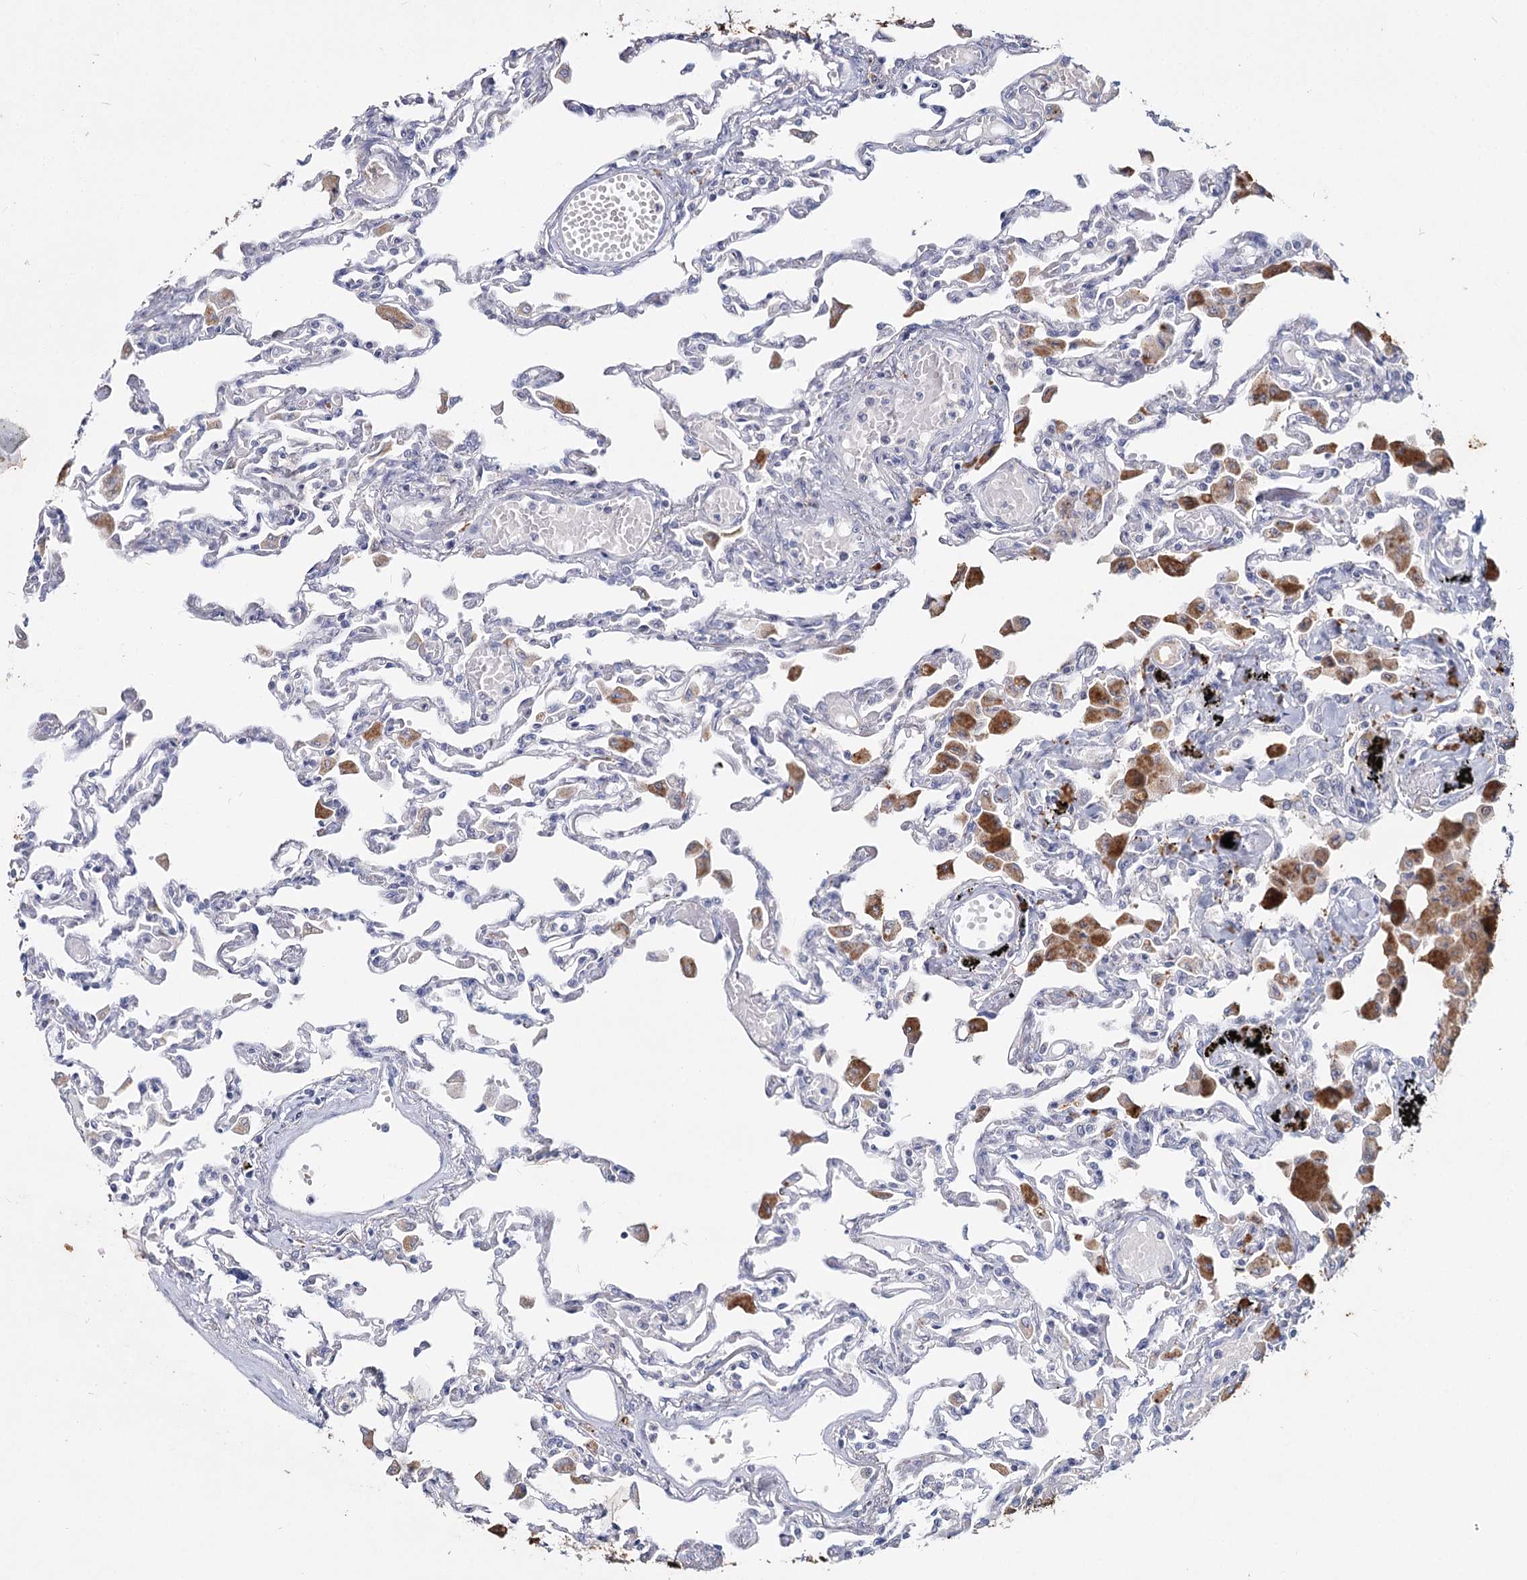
{"staining": {"intensity": "negative", "quantity": "none", "location": "none"}, "tissue": "lung", "cell_type": "Alveolar cells", "image_type": "normal", "snomed": [{"axis": "morphology", "description": "Normal tissue, NOS"}, {"axis": "topography", "description": "Bronchus"}, {"axis": "topography", "description": "Lung"}], "caption": "Immunohistochemical staining of unremarkable human lung demonstrates no significant positivity in alveolar cells.", "gene": "CCDC73", "patient": {"sex": "female", "age": 49}}